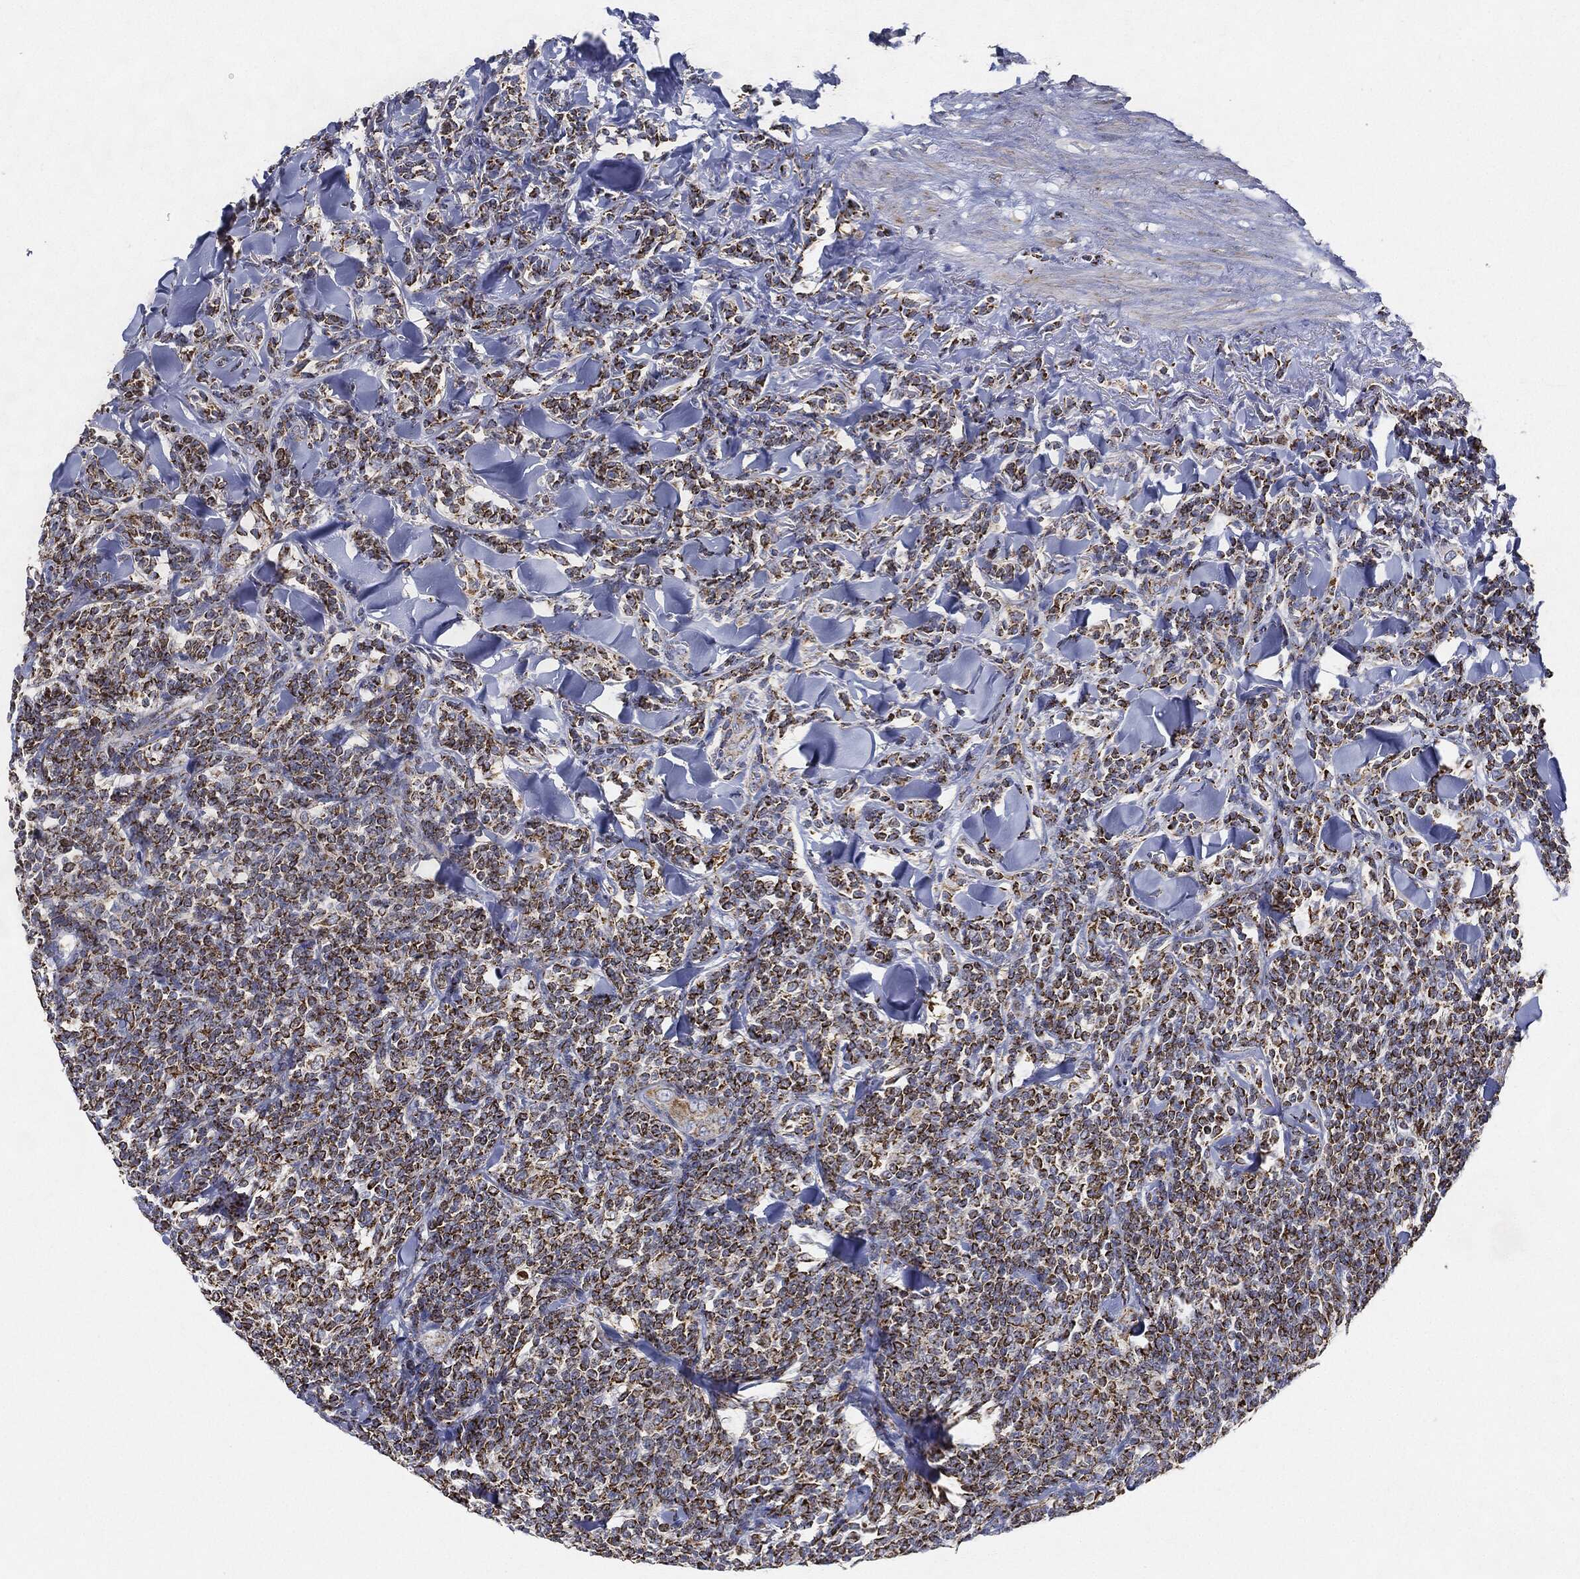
{"staining": {"intensity": "strong", "quantity": ">75%", "location": "cytoplasmic/membranous"}, "tissue": "lymphoma", "cell_type": "Tumor cells", "image_type": "cancer", "snomed": [{"axis": "morphology", "description": "Malignant lymphoma, non-Hodgkin's type, Low grade"}, {"axis": "topography", "description": "Lymph node"}], "caption": "Immunohistochemical staining of lymphoma displays high levels of strong cytoplasmic/membranous protein staining in approximately >75% of tumor cells.", "gene": "CAPN15", "patient": {"sex": "female", "age": 56}}